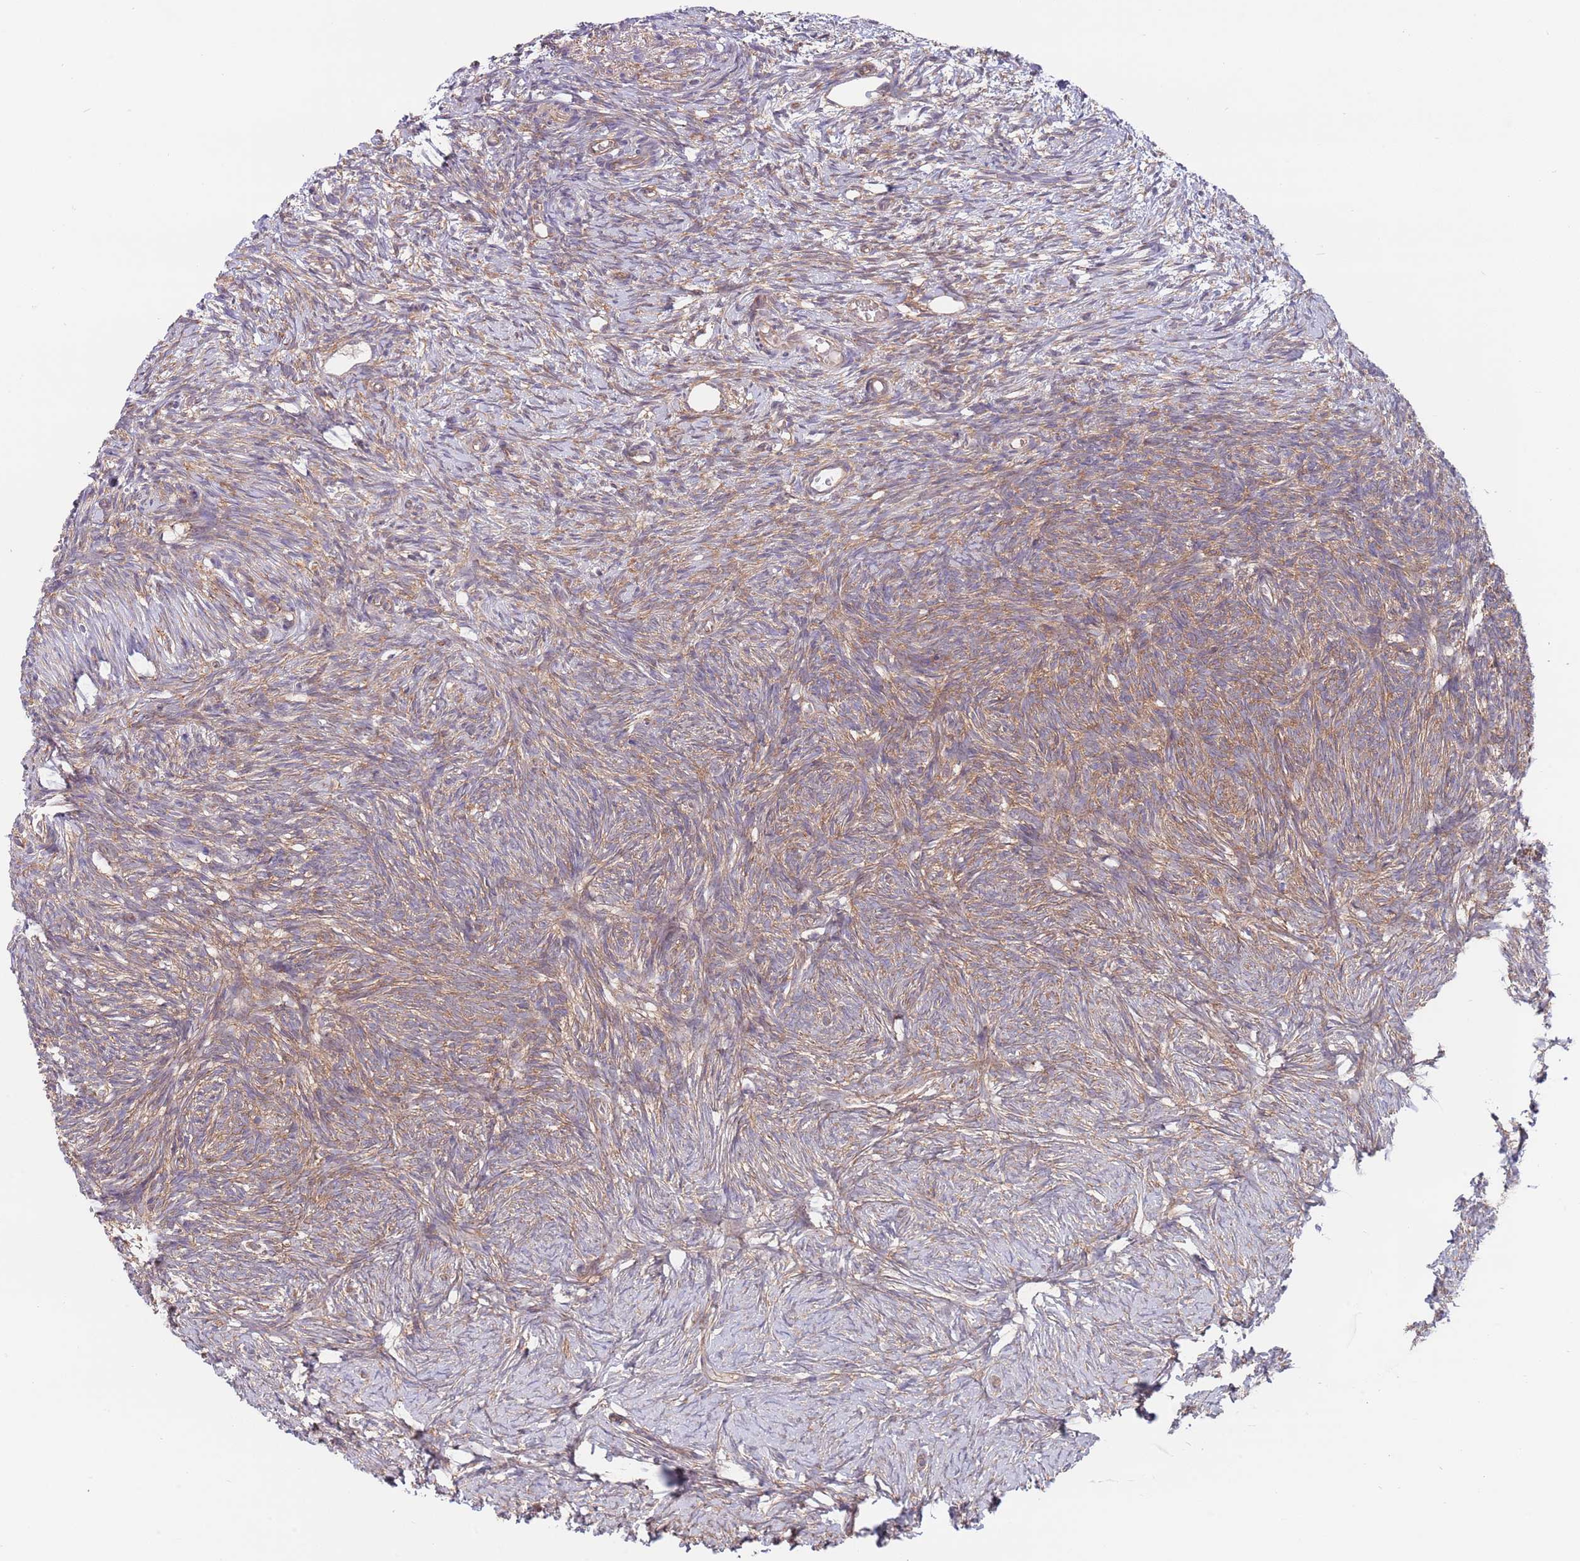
{"staining": {"intensity": "moderate", "quantity": ">75%", "location": "cytoplasmic/membranous"}, "tissue": "ovary", "cell_type": "Follicle cells", "image_type": "normal", "snomed": [{"axis": "morphology", "description": "Normal tissue, NOS"}, {"axis": "topography", "description": "Ovary"}], "caption": "A photomicrograph showing moderate cytoplasmic/membranous staining in about >75% of follicle cells in normal ovary, as visualized by brown immunohistochemical staining.", "gene": "EIF3F", "patient": {"sex": "female", "age": 39}}